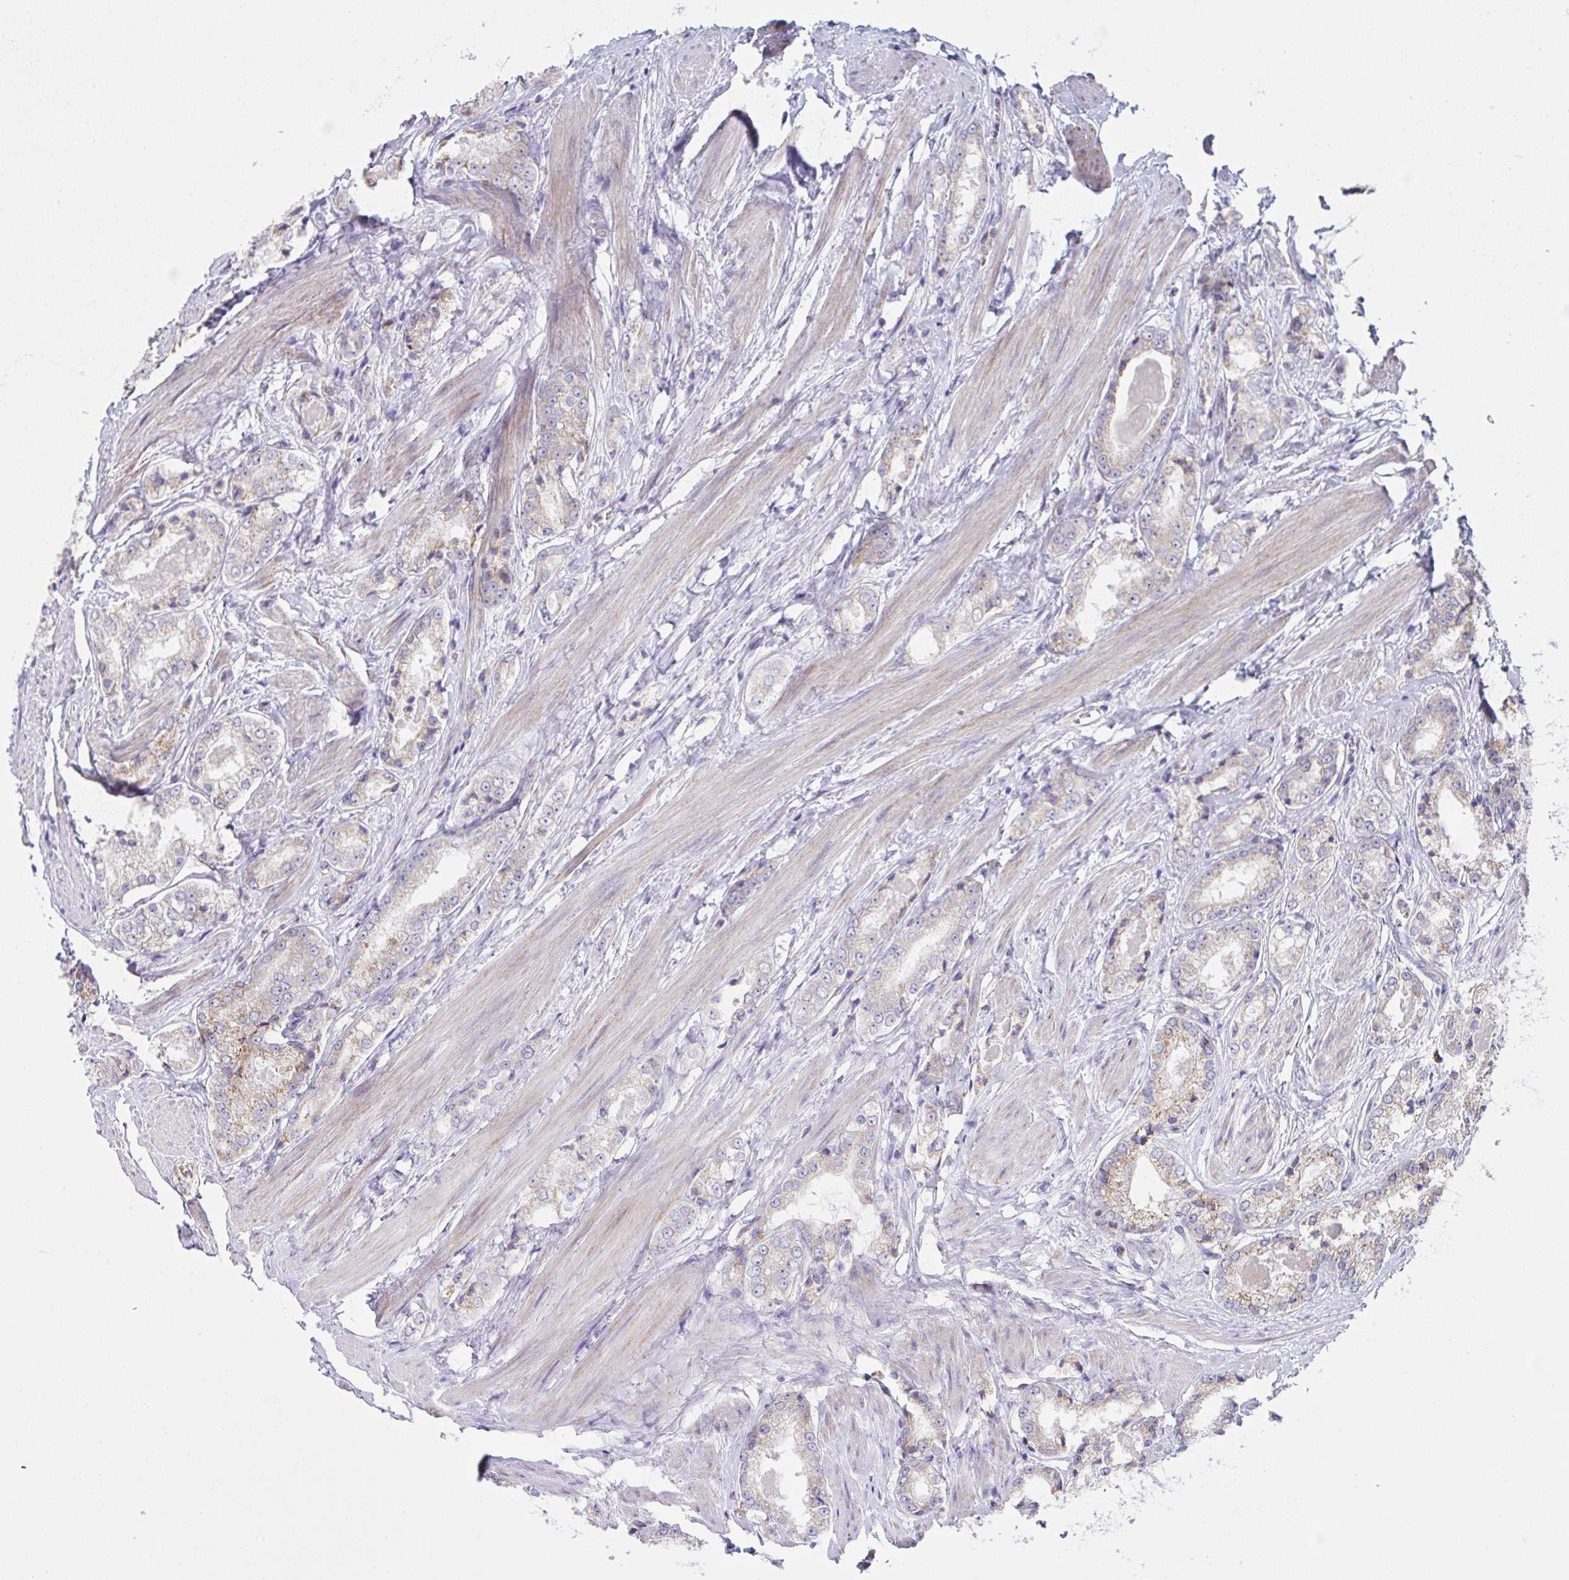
{"staining": {"intensity": "moderate", "quantity": "25%-75%", "location": "cytoplasmic/membranous"}, "tissue": "prostate cancer", "cell_type": "Tumor cells", "image_type": "cancer", "snomed": [{"axis": "morphology", "description": "Adenocarcinoma, NOS"}, {"axis": "morphology", "description": "Adenocarcinoma, Low grade"}, {"axis": "topography", "description": "Prostate"}], "caption": "Prostate adenocarcinoma was stained to show a protein in brown. There is medium levels of moderate cytoplasmic/membranous expression in about 25%-75% of tumor cells.", "gene": "NDUFA7", "patient": {"sex": "male", "age": 68}}